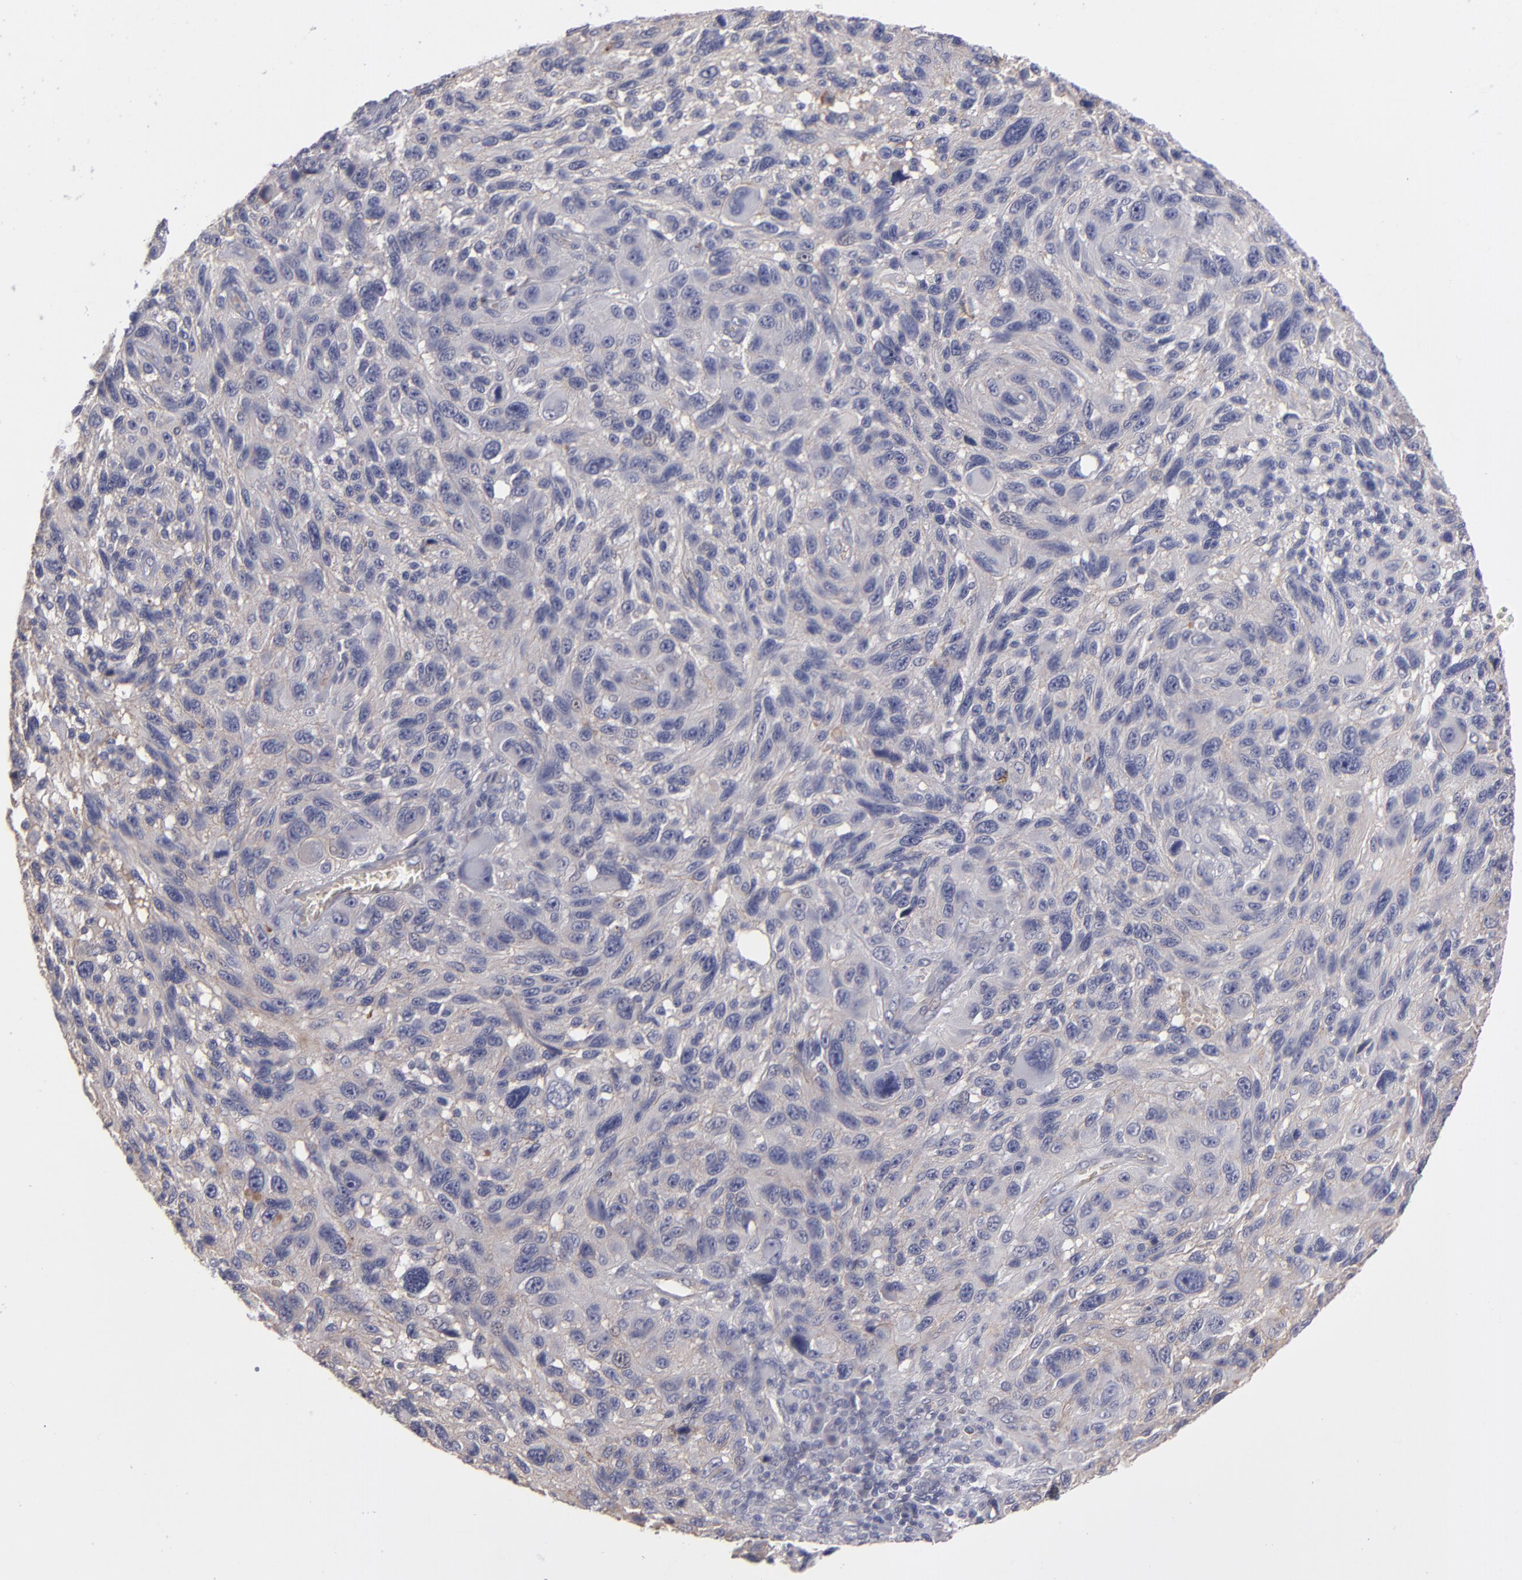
{"staining": {"intensity": "negative", "quantity": "none", "location": "none"}, "tissue": "melanoma", "cell_type": "Tumor cells", "image_type": "cancer", "snomed": [{"axis": "morphology", "description": "Malignant melanoma, NOS"}, {"axis": "topography", "description": "Skin"}], "caption": "Immunohistochemistry photomicrograph of neoplastic tissue: human malignant melanoma stained with DAB displays no significant protein positivity in tumor cells.", "gene": "ITIH4", "patient": {"sex": "male", "age": 53}}